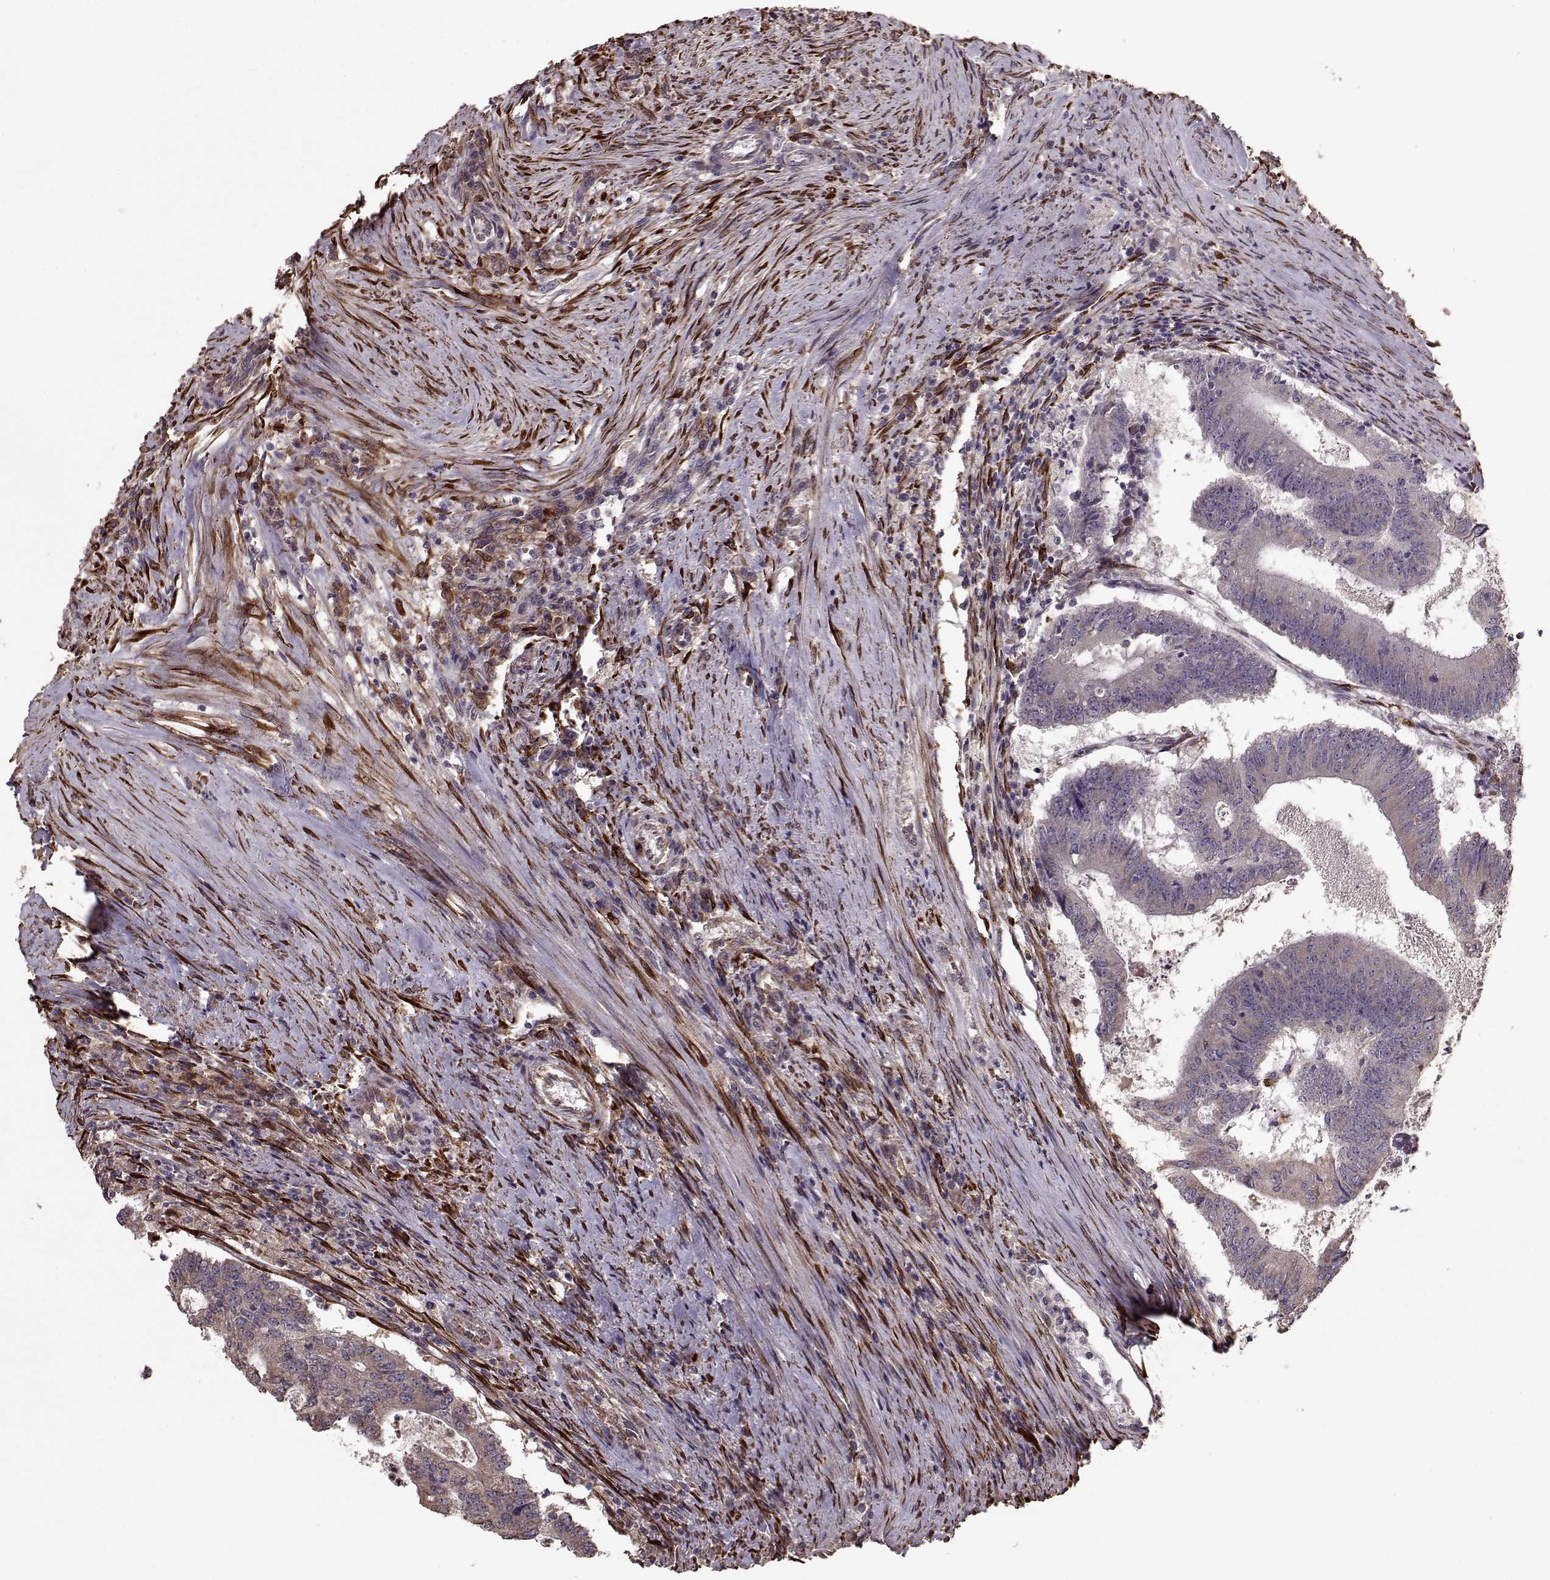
{"staining": {"intensity": "weak", "quantity": "25%-75%", "location": "cytoplasmic/membranous"}, "tissue": "colorectal cancer", "cell_type": "Tumor cells", "image_type": "cancer", "snomed": [{"axis": "morphology", "description": "Adenocarcinoma, NOS"}, {"axis": "topography", "description": "Colon"}], "caption": "Immunohistochemistry (IHC) of colorectal cancer exhibits low levels of weak cytoplasmic/membranous positivity in approximately 25%-75% of tumor cells. (DAB IHC, brown staining for protein, blue staining for nuclei).", "gene": "IMMP1L", "patient": {"sex": "female", "age": 70}}